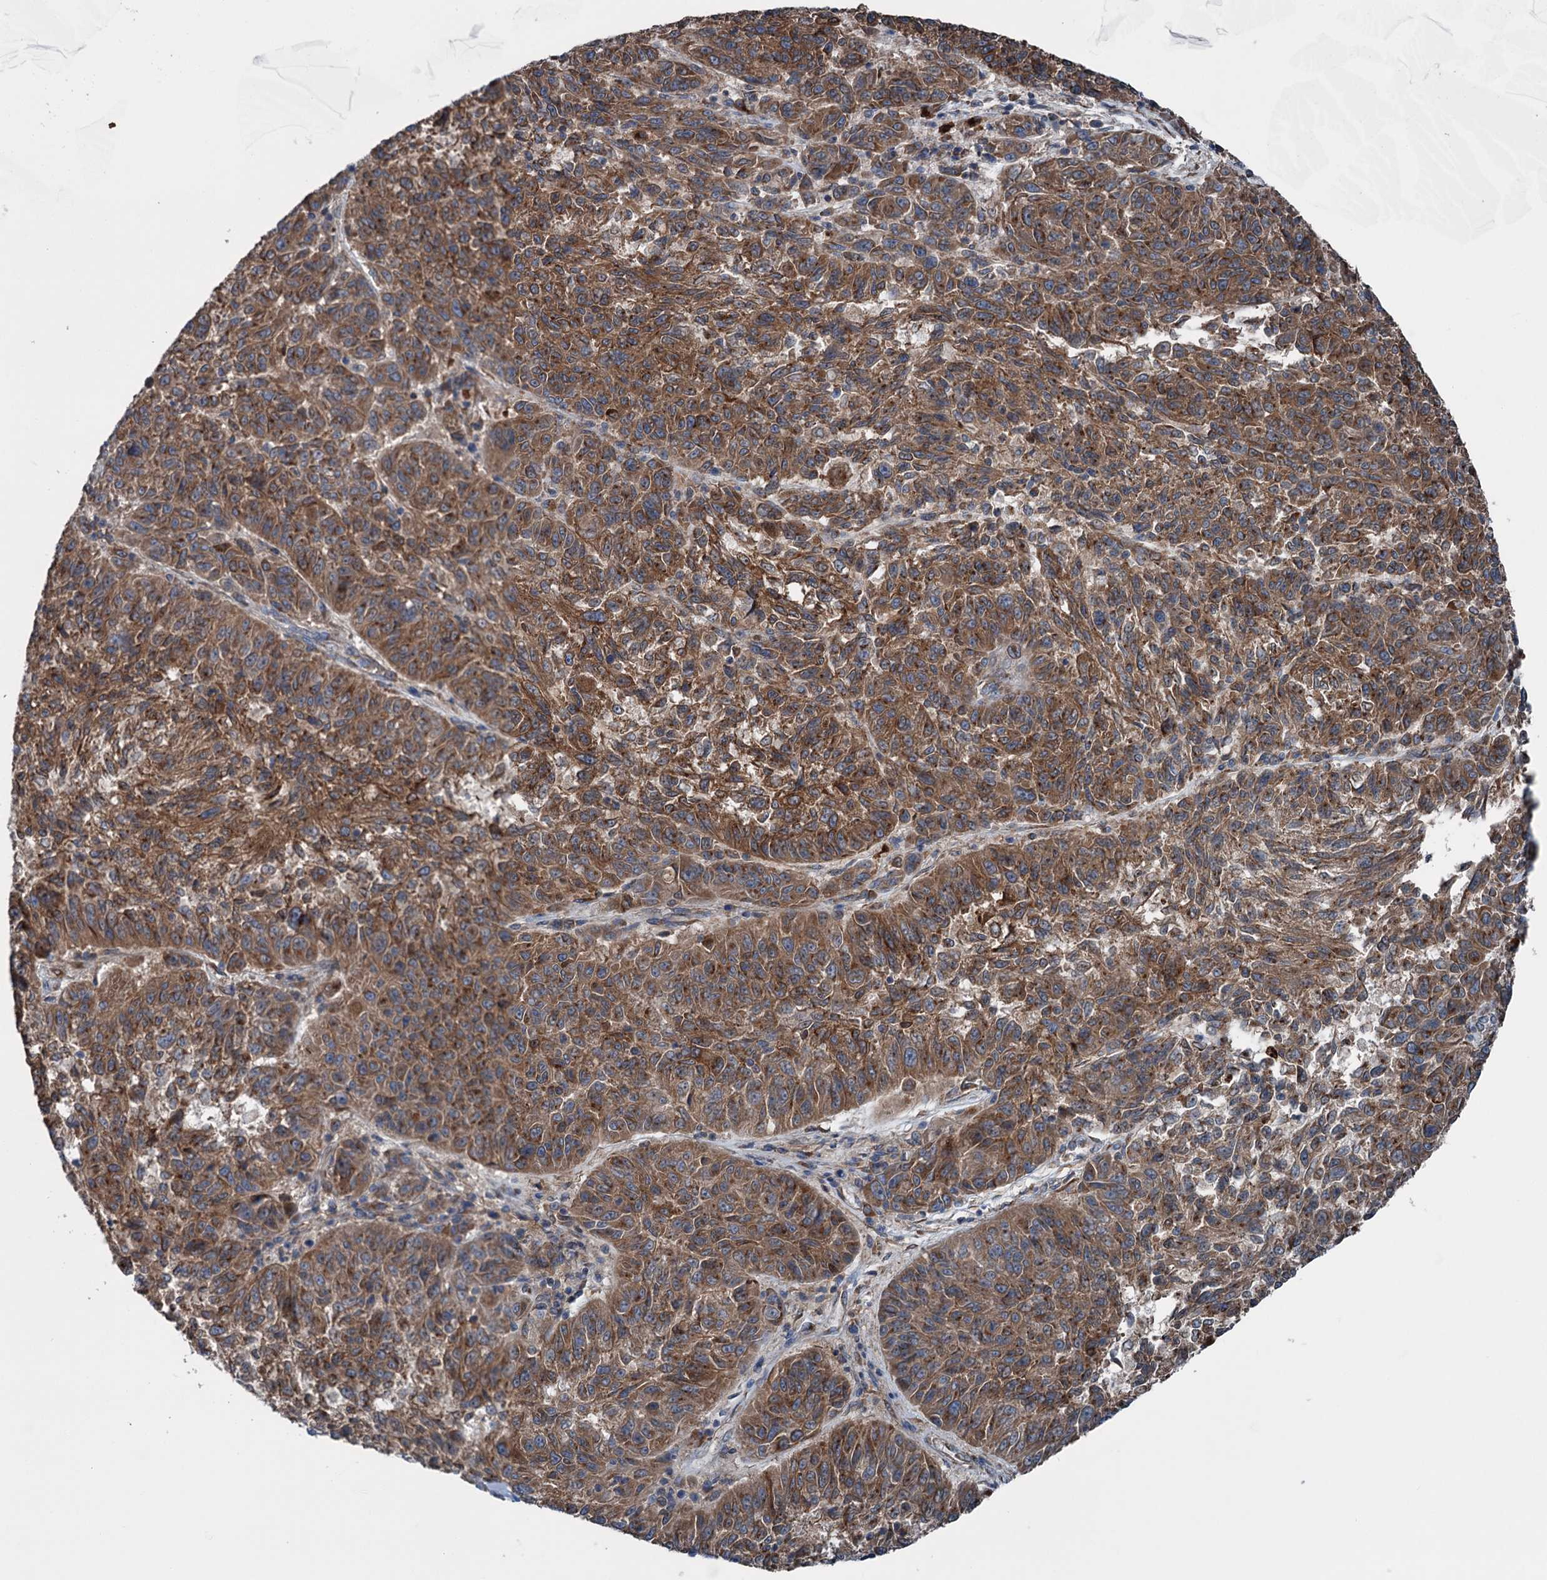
{"staining": {"intensity": "strong", "quantity": ">75%", "location": "cytoplasmic/membranous"}, "tissue": "melanoma", "cell_type": "Tumor cells", "image_type": "cancer", "snomed": [{"axis": "morphology", "description": "Malignant melanoma, NOS"}, {"axis": "topography", "description": "Skin"}], "caption": "There is high levels of strong cytoplasmic/membranous positivity in tumor cells of melanoma, as demonstrated by immunohistochemical staining (brown color).", "gene": "CALCOCO1", "patient": {"sex": "male", "age": 53}}